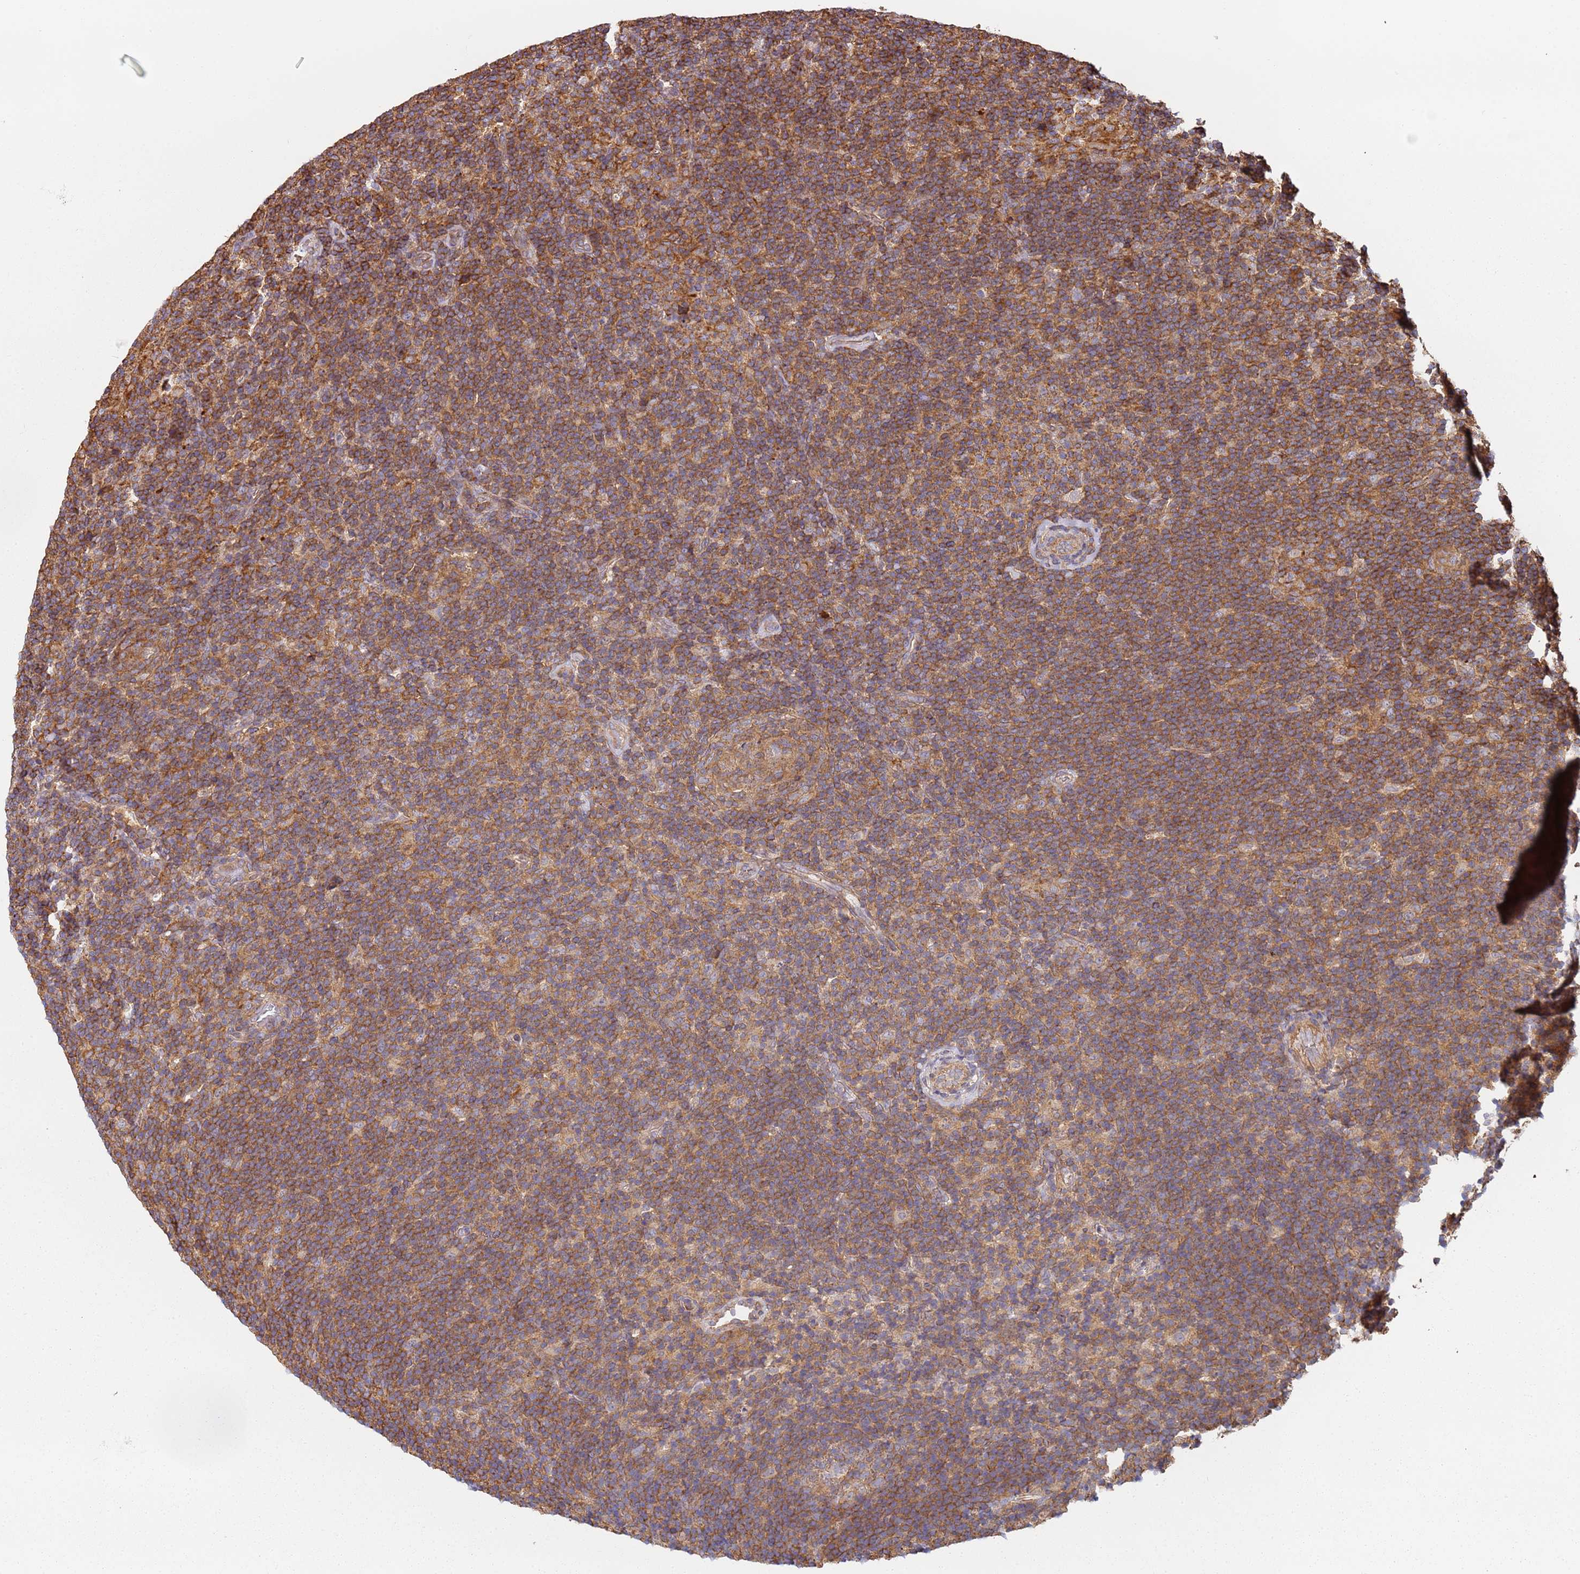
{"staining": {"intensity": "weak", "quantity": ">75%", "location": "cytoplasmic/membranous"}, "tissue": "lymphoma", "cell_type": "Tumor cells", "image_type": "cancer", "snomed": [{"axis": "morphology", "description": "Hodgkin's disease, NOS"}, {"axis": "topography", "description": "Lymph node"}], "caption": "Weak cytoplasmic/membranous protein staining is seen in approximately >75% of tumor cells in lymphoma.", "gene": "CYP2U1", "patient": {"sex": "female", "age": 57}}